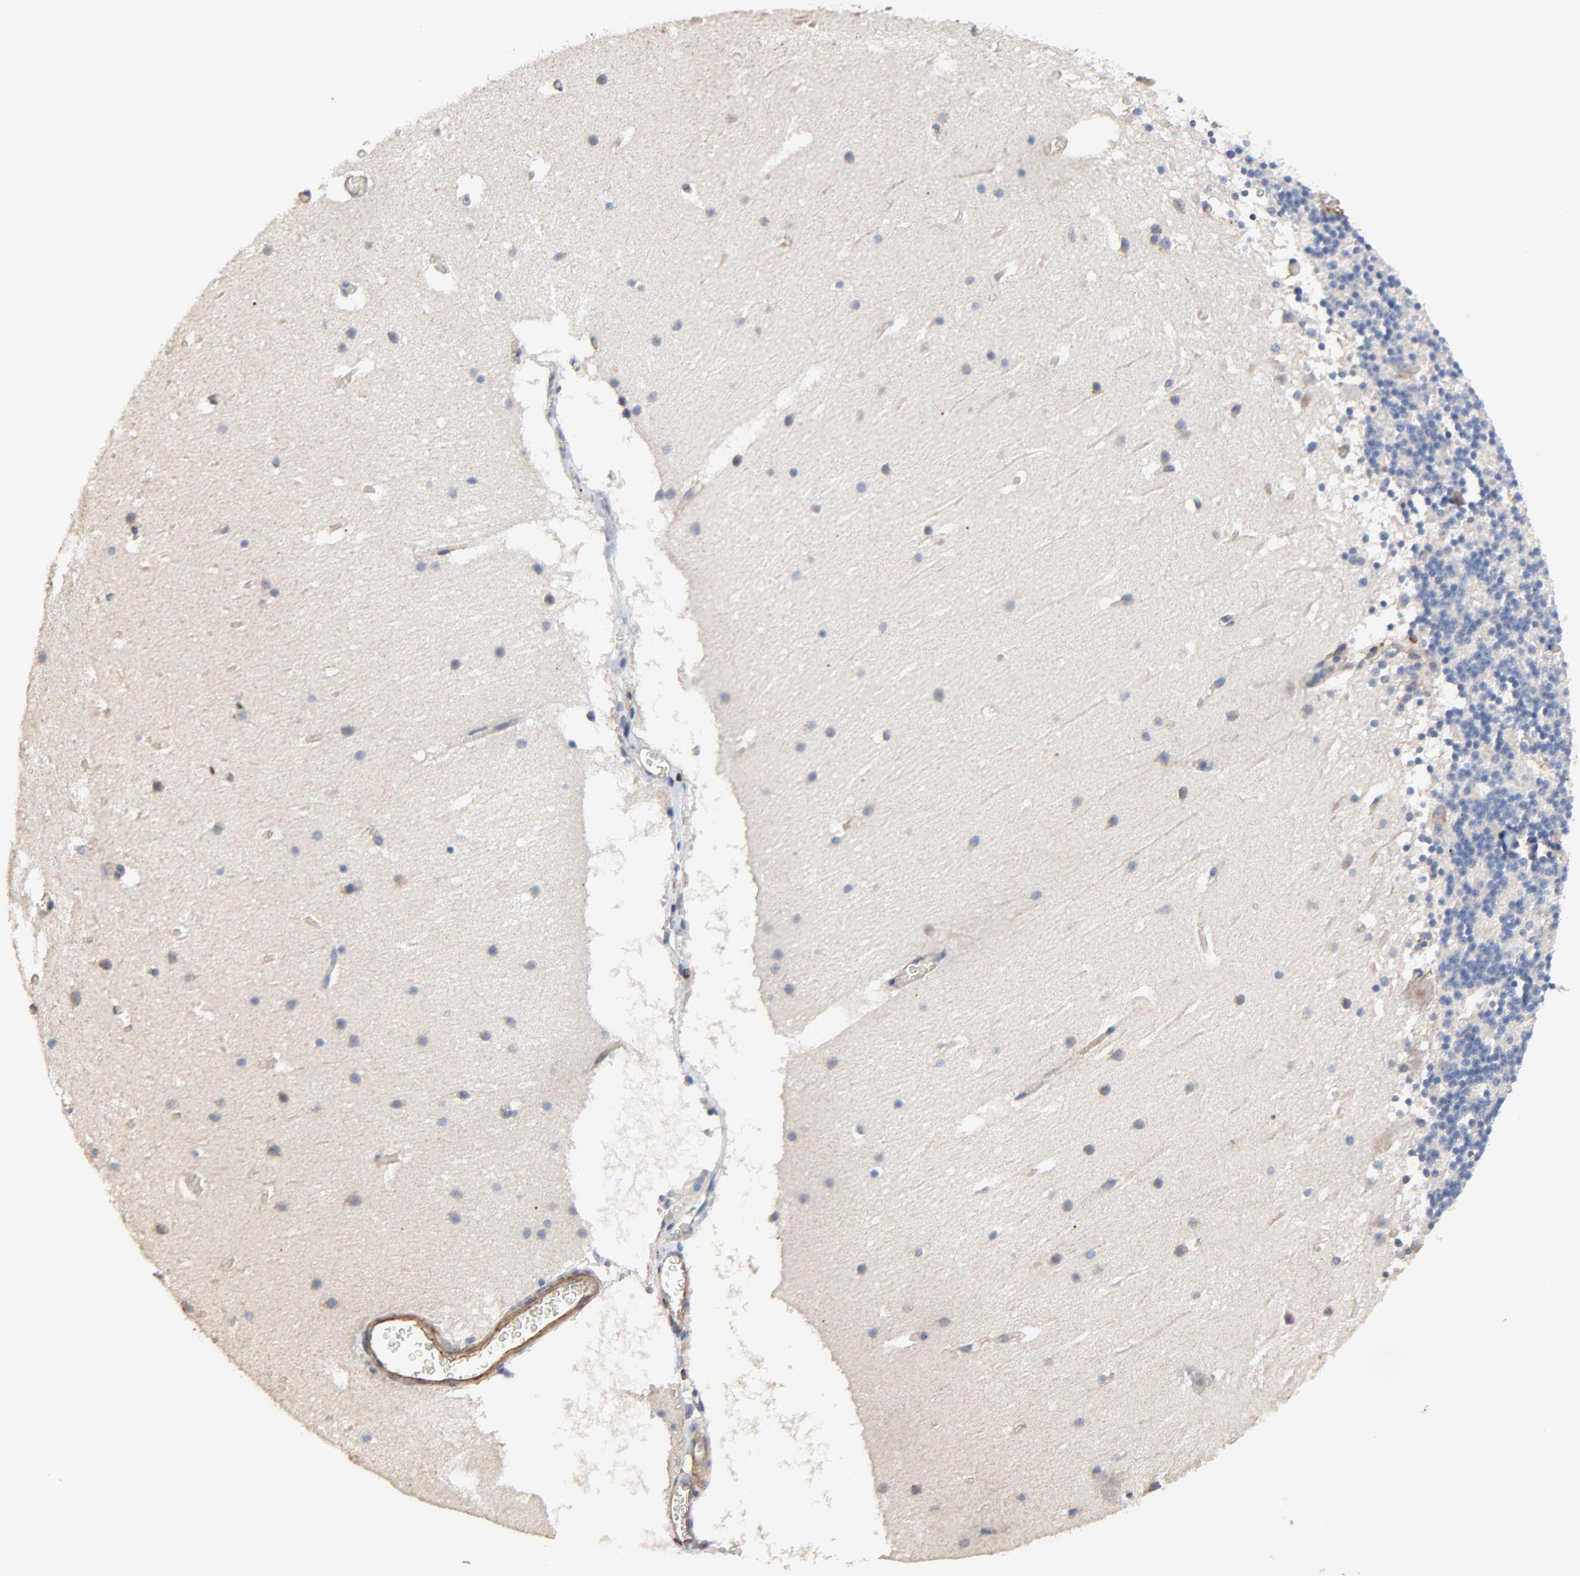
{"staining": {"intensity": "negative", "quantity": "none", "location": "none"}, "tissue": "cerebellum", "cell_type": "Cells in granular layer", "image_type": "normal", "snomed": [{"axis": "morphology", "description": "Normal tissue, NOS"}, {"axis": "topography", "description": "Cerebellum"}], "caption": "DAB immunohistochemical staining of unremarkable cerebellum displays no significant staining in cells in granular layer.", "gene": "SKAP1", "patient": {"sex": "male", "age": 45}}